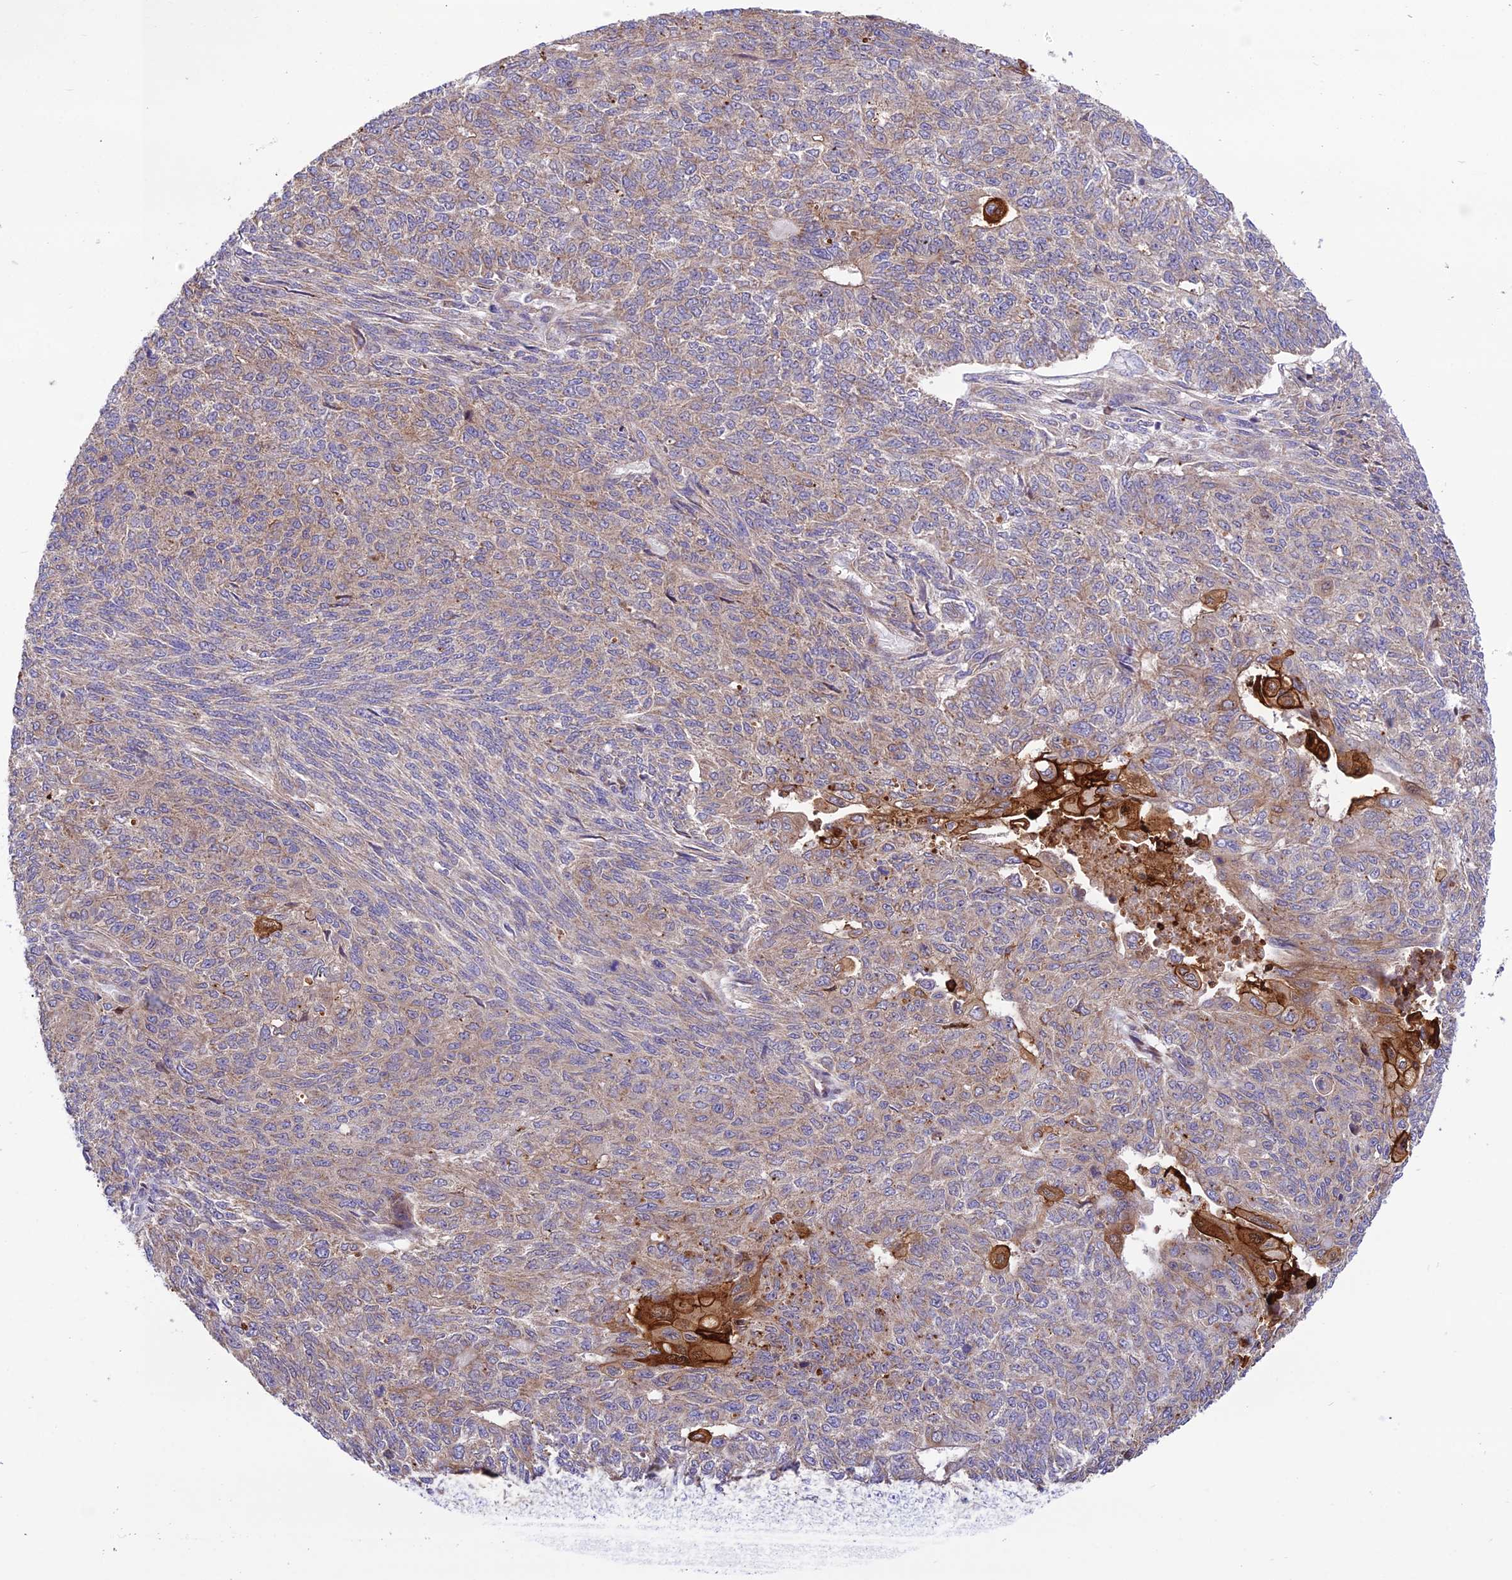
{"staining": {"intensity": "strong", "quantity": "<25%", "location": "cytoplasmic/membranous"}, "tissue": "endometrial cancer", "cell_type": "Tumor cells", "image_type": "cancer", "snomed": [{"axis": "morphology", "description": "Adenocarcinoma, NOS"}, {"axis": "topography", "description": "Endometrium"}], "caption": "This photomicrograph displays endometrial adenocarcinoma stained with IHC to label a protein in brown. The cytoplasmic/membranous of tumor cells show strong positivity for the protein. Nuclei are counter-stained blue.", "gene": "TRIM43B", "patient": {"sex": "female", "age": 32}}